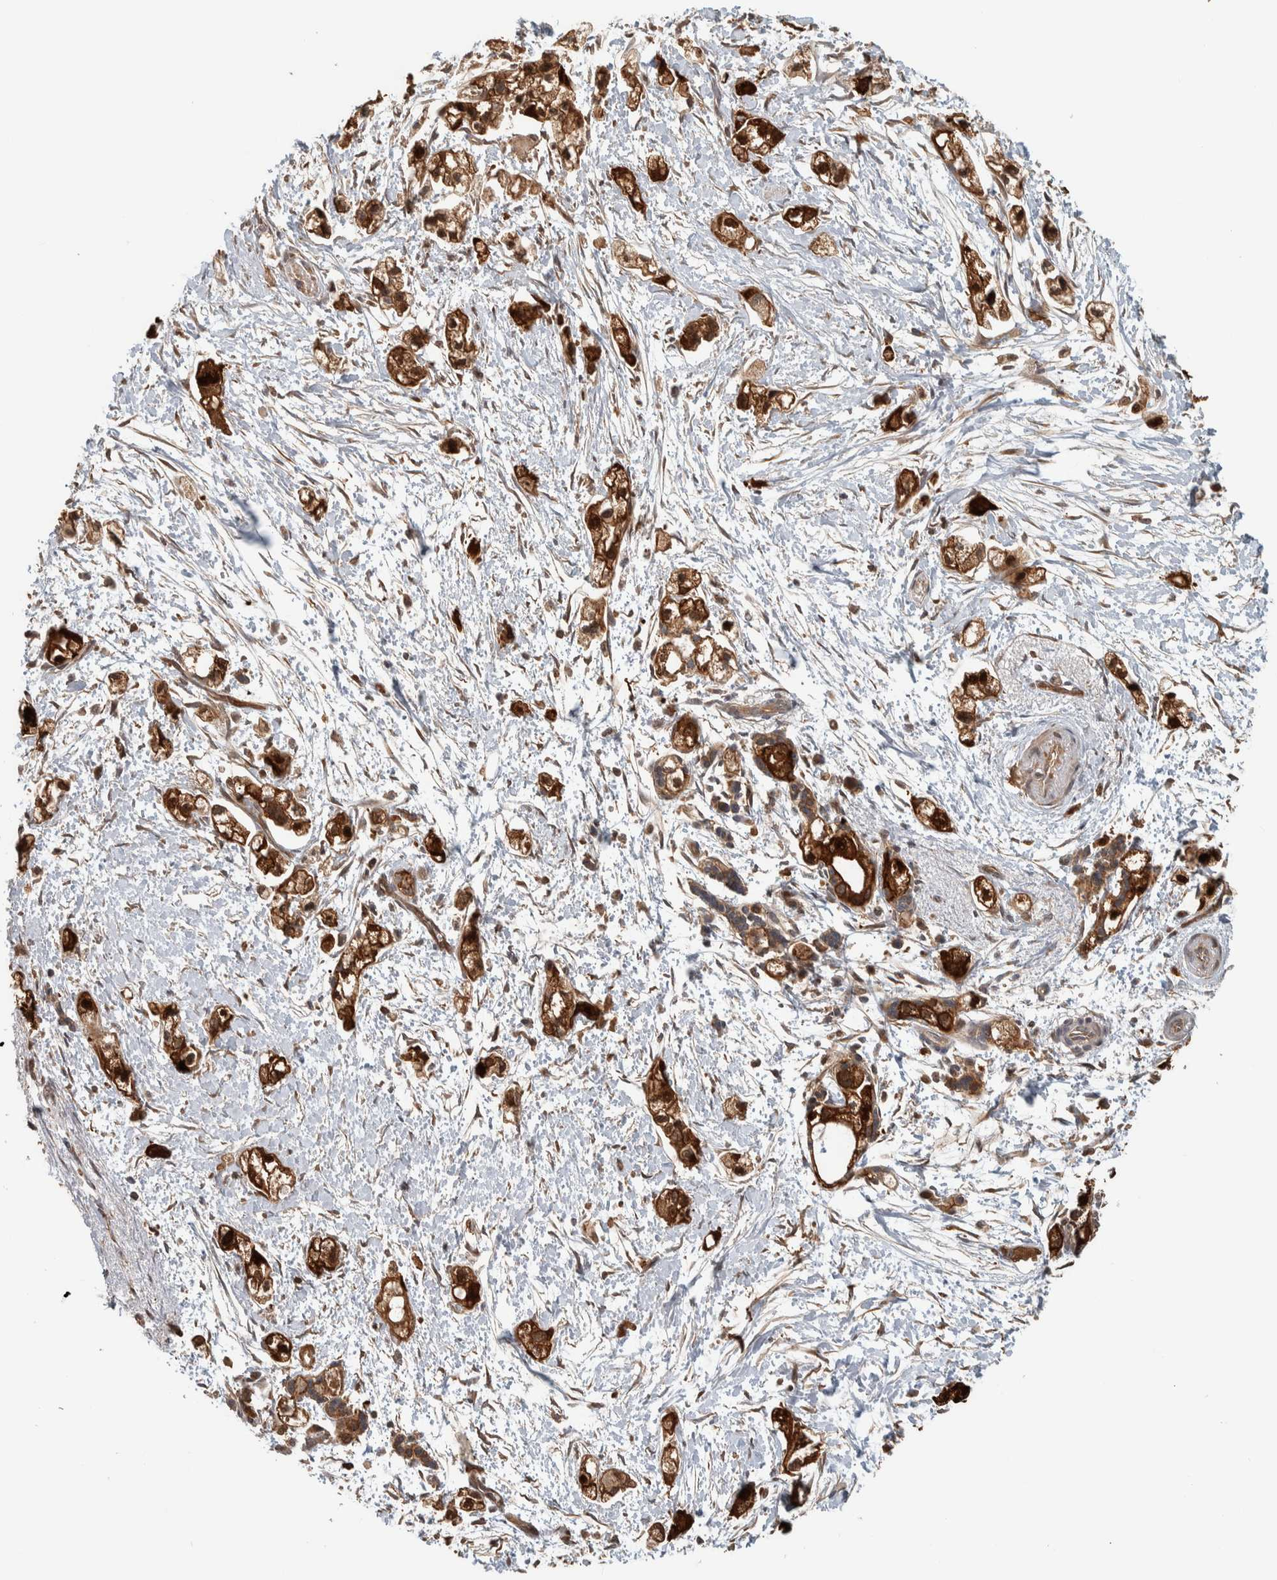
{"staining": {"intensity": "strong", "quantity": ">75%", "location": "cytoplasmic/membranous"}, "tissue": "pancreatic cancer", "cell_type": "Tumor cells", "image_type": "cancer", "snomed": [{"axis": "morphology", "description": "Adenocarcinoma, NOS"}, {"axis": "topography", "description": "Pancreas"}], "caption": "Tumor cells display strong cytoplasmic/membranous positivity in about >75% of cells in adenocarcinoma (pancreatic).", "gene": "CNTROB", "patient": {"sex": "male", "age": 74}}